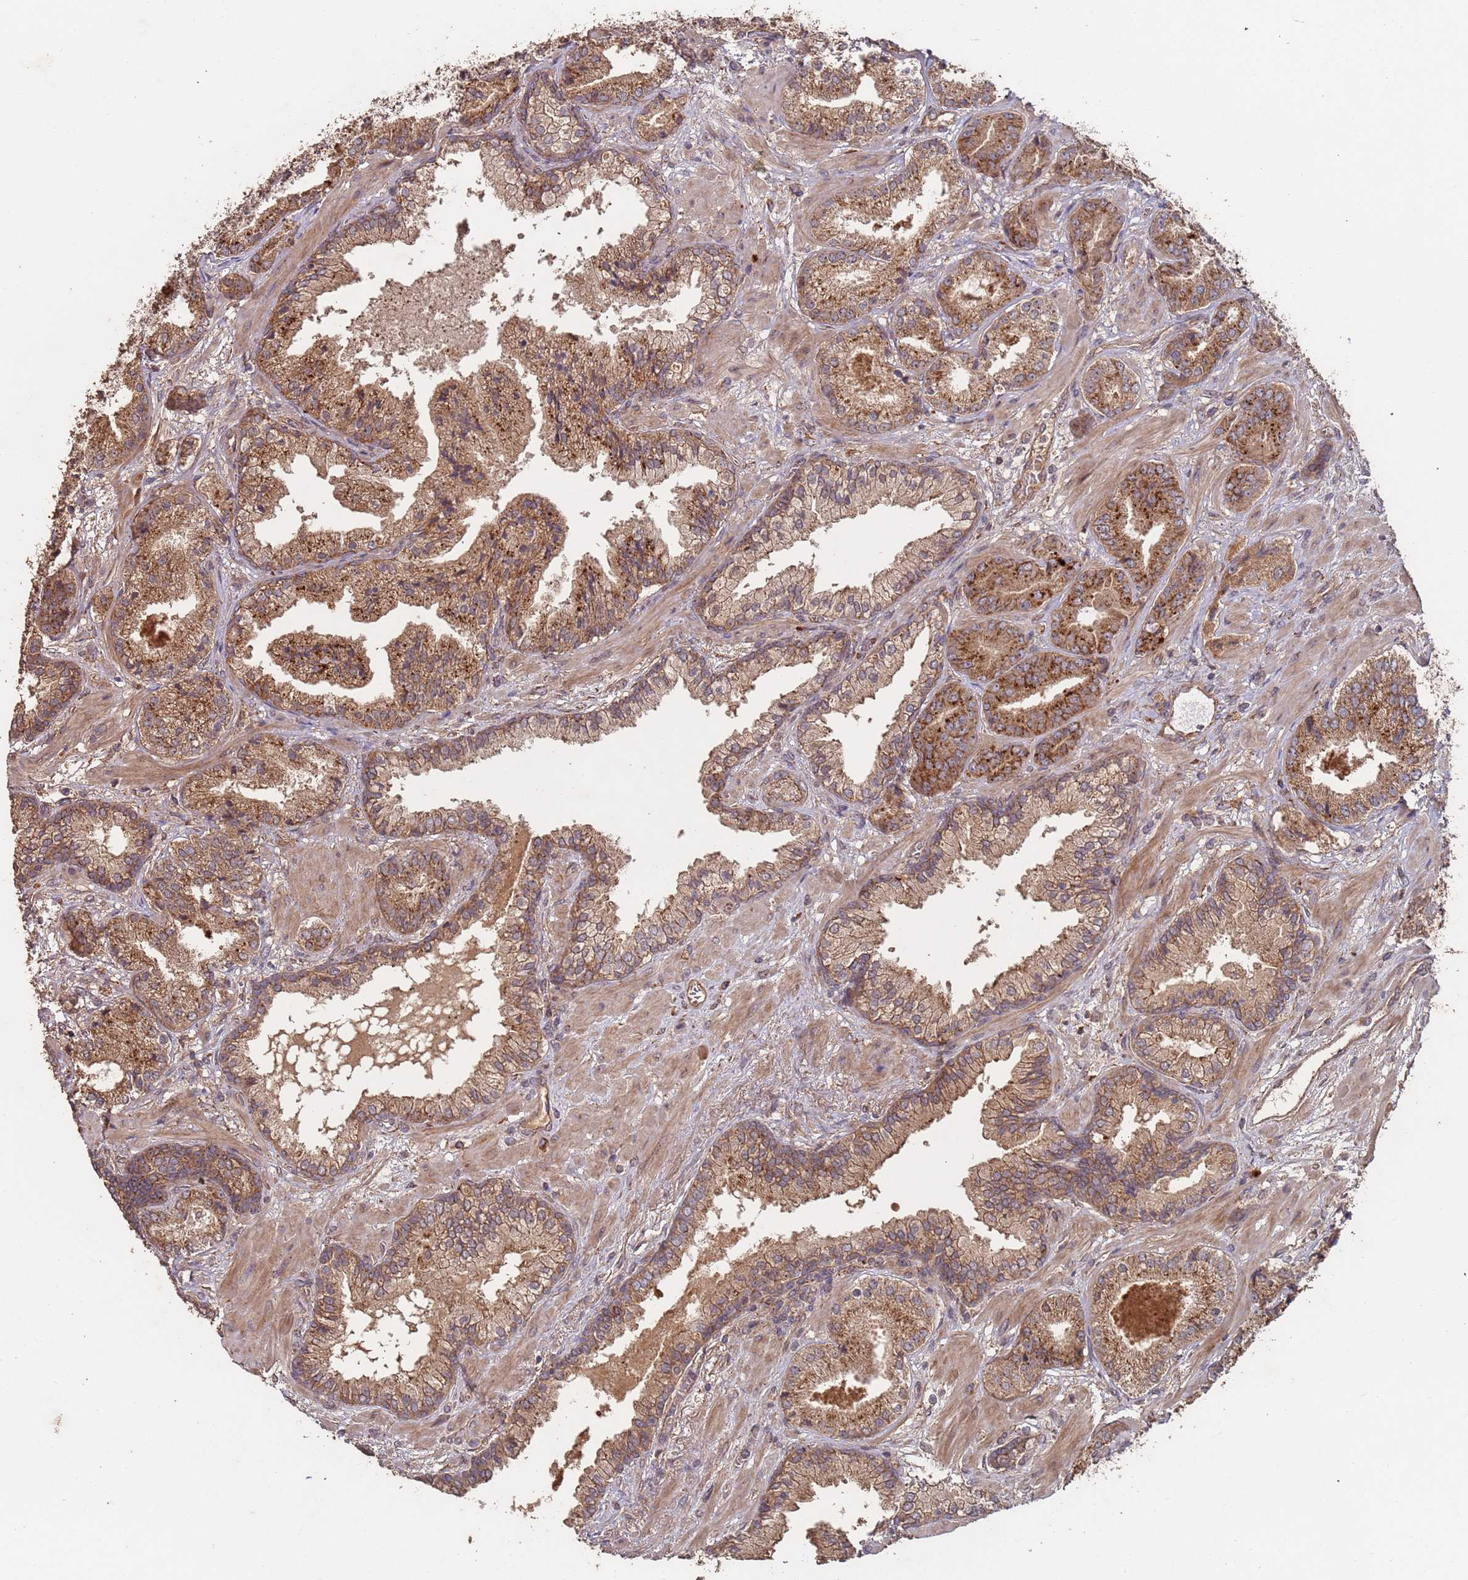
{"staining": {"intensity": "strong", "quantity": ">75%", "location": "cytoplasmic/membranous"}, "tissue": "prostate cancer", "cell_type": "Tumor cells", "image_type": "cancer", "snomed": [{"axis": "morphology", "description": "Adenocarcinoma, High grade"}, {"axis": "topography", "description": "Prostate"}], "caption": "This image demonstrates IHC staining of adenocarcinoma (high-grade) (prostate), with high strong cytoplasmic/membranous expression in about >75% of tumor cells.", "gene": "KANSL1L", "patient": {"sex": "male", "age": 63}}